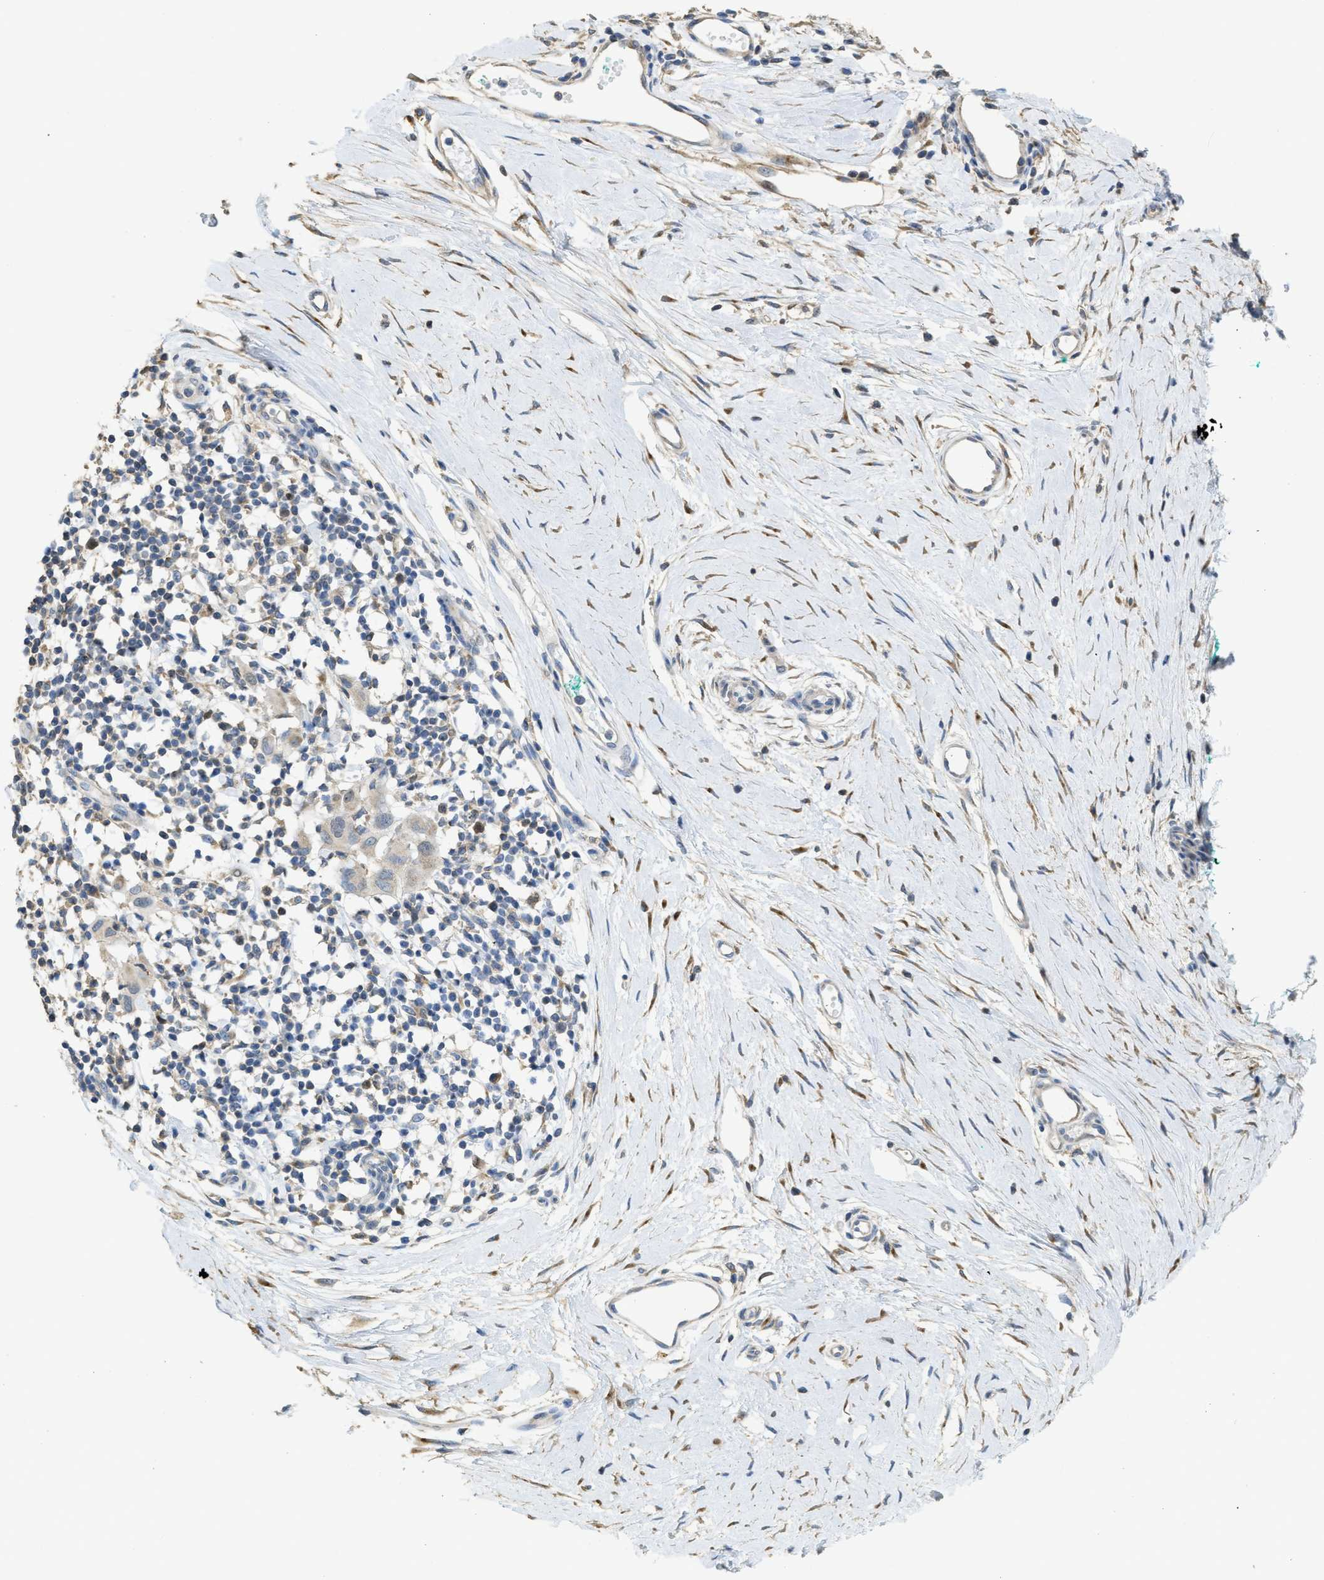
{"staining": {"intensity": "weak", "quantity": "<25%", "location": "cytoplasmic/membranous"}, "tissue": "melanoma", "cell_type": "Tumor cells", "image_type": "cancer", "snomed": [{"axis": "morphology", "description": "Normal tissue, NOS"}, {"axis": "morphology", "description": "Malignant melanoma, NOS"}, {"axis": "topography", "description": "Skin"}], "caption": "This histopathology image is of melanoma stained with immunohistochemistry (IHC) to label a protein in brown with the nuclei are counter-stained blue. There is no positivity in tumor cells.", "gene": "SFXN2", "patient": {"sex": "male", "age": 62}}